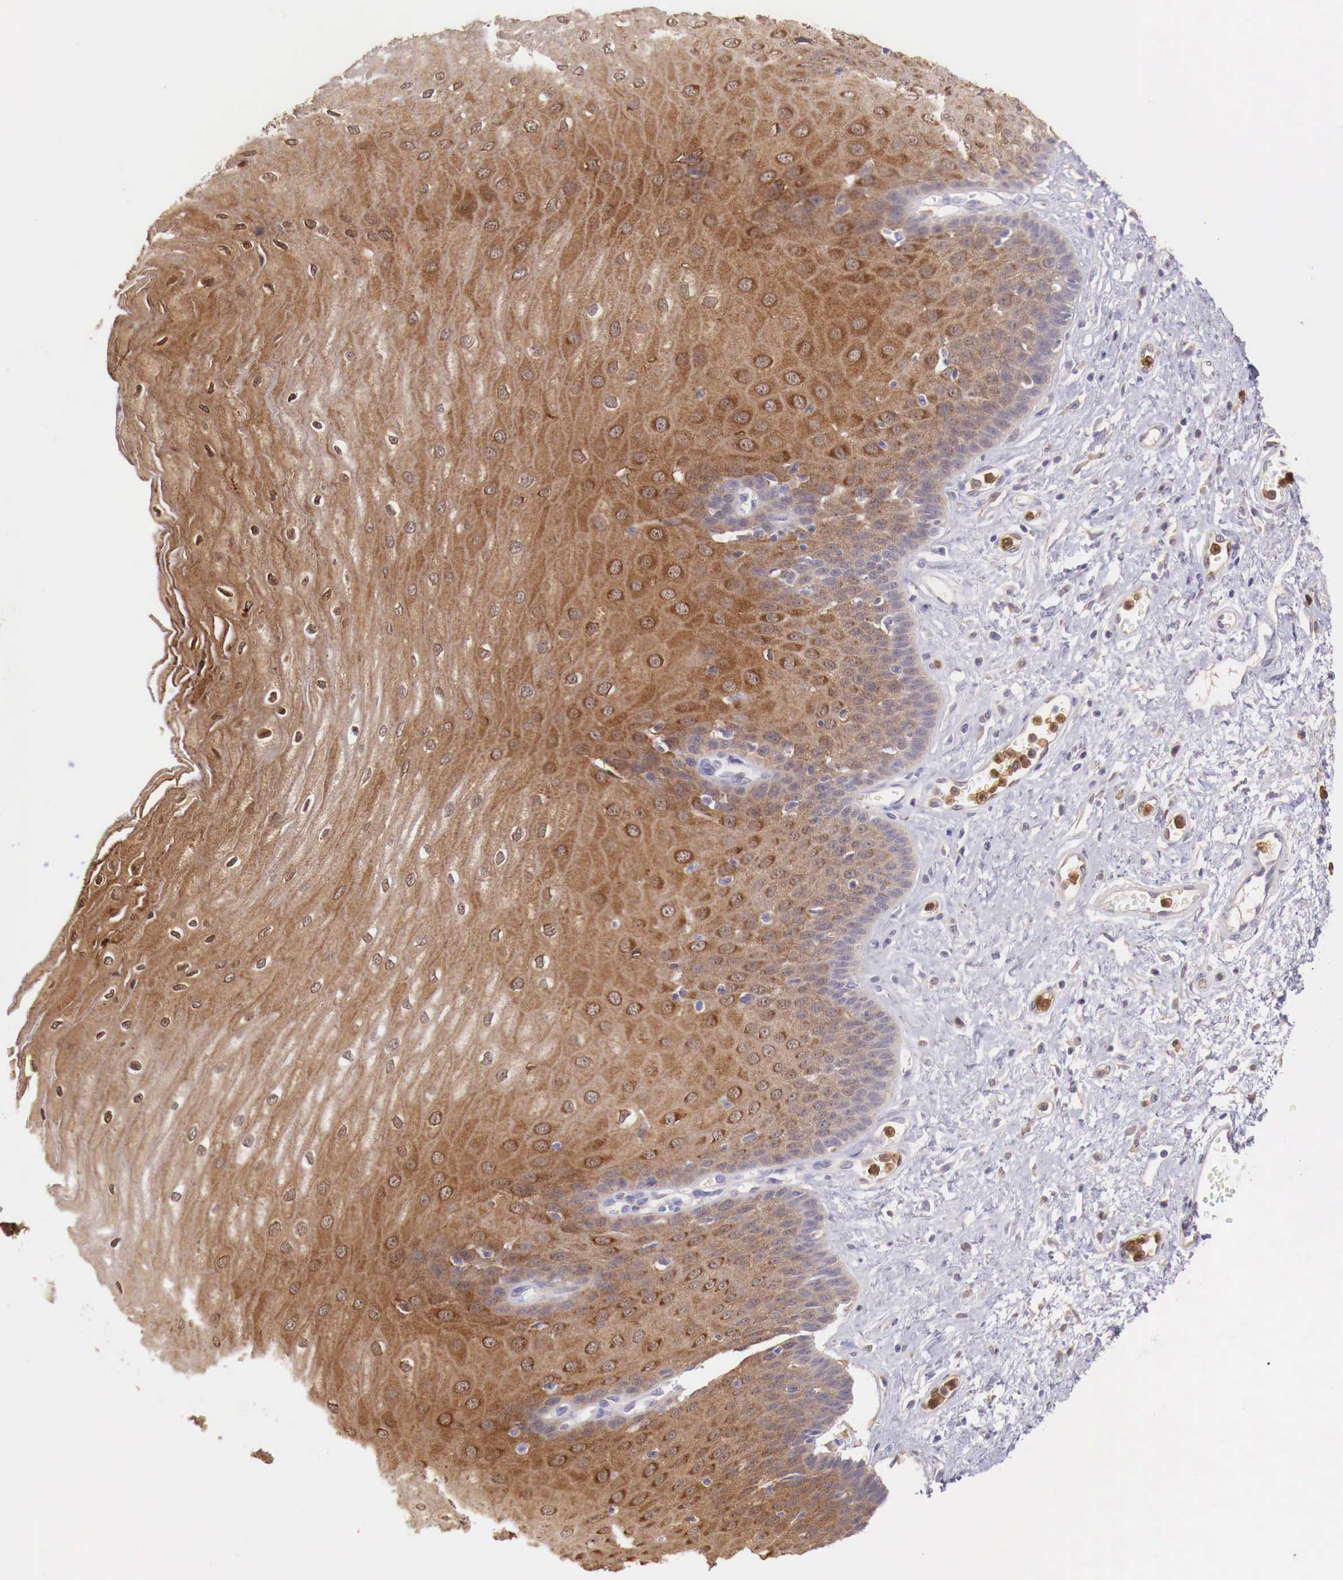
{"staining": {"intensity": "strong", "quantity": ">75%", "location": "cytoplasmic/membranous"}, "tissue": "esophagus", "cell_type": "Squamous epithelial cells", "image_type": "normal", "snomed": [{"axis": "morphology", "description": "Normal tissue, NOS"}, {"axis": "topography", "description": "Esophagus"}], "caption": "Esophagus stained with DAB (3,3'-diaminobenzidine) immunohistochemistry displays high levels of strong cytoplasmic/membranous expression in about >75% of squamous epithelial cells.", "gene": "GAB2", "patient": {"sex": "male", "age": 65}}